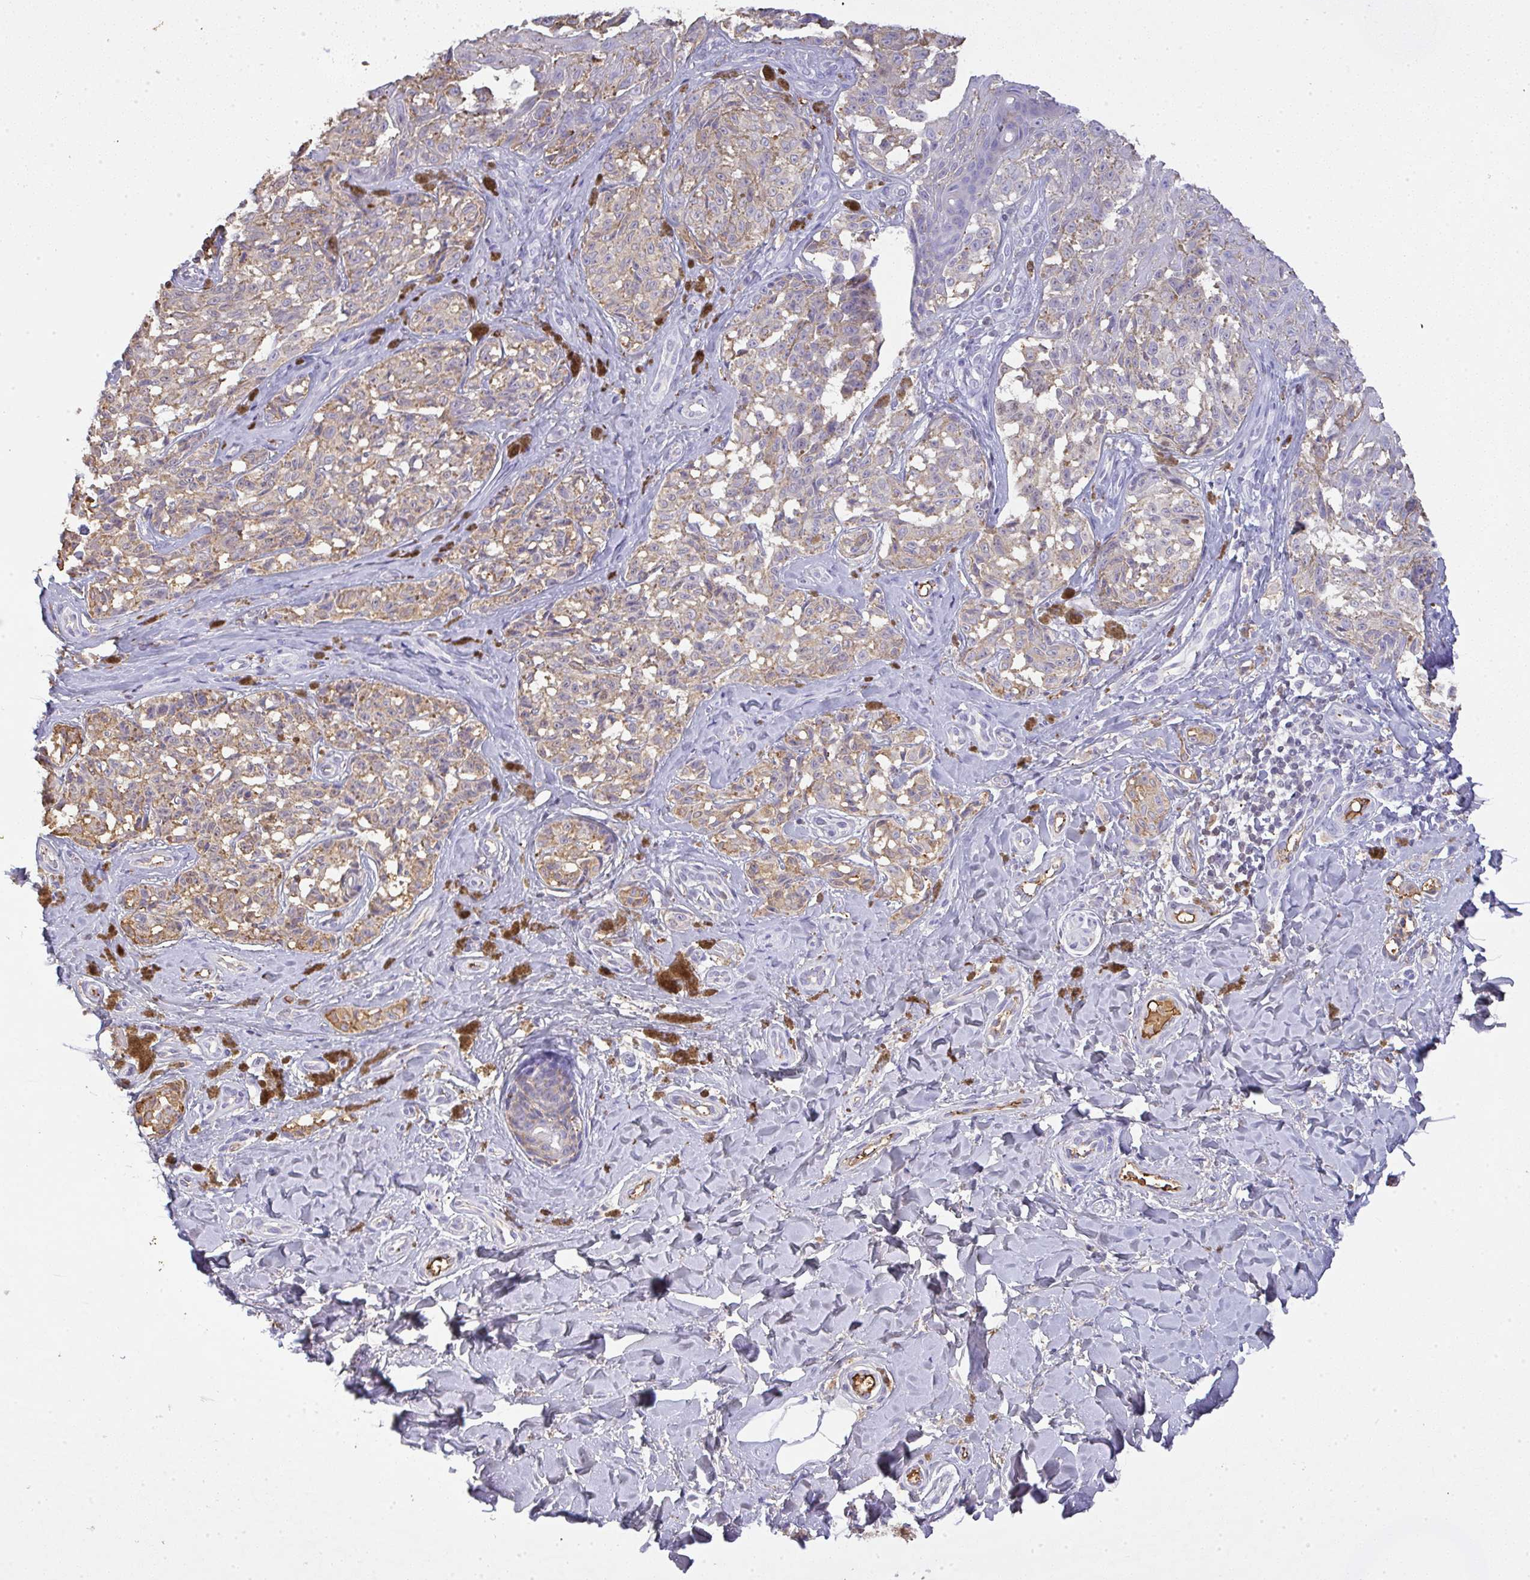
{"staining": {"intensity": "weak", "quantity": "25%-75%", "location": "cytoplasmic/membranous"}, "tissue": "melanoma", "cell_type": "Tumor cells", "image_type": "cancer", "snomed": [{"axis": "morphology", "description": "Malignant melanoma, NOS"}, {"axis": "topography", "description": "Skin"}], "caption": "A brown stain labels weak cytoplasmic/membranous expression of a protein in melanoma tumor cells.", "gene": "SMYD5", "patient": {"sex": "female", "age": 65}}